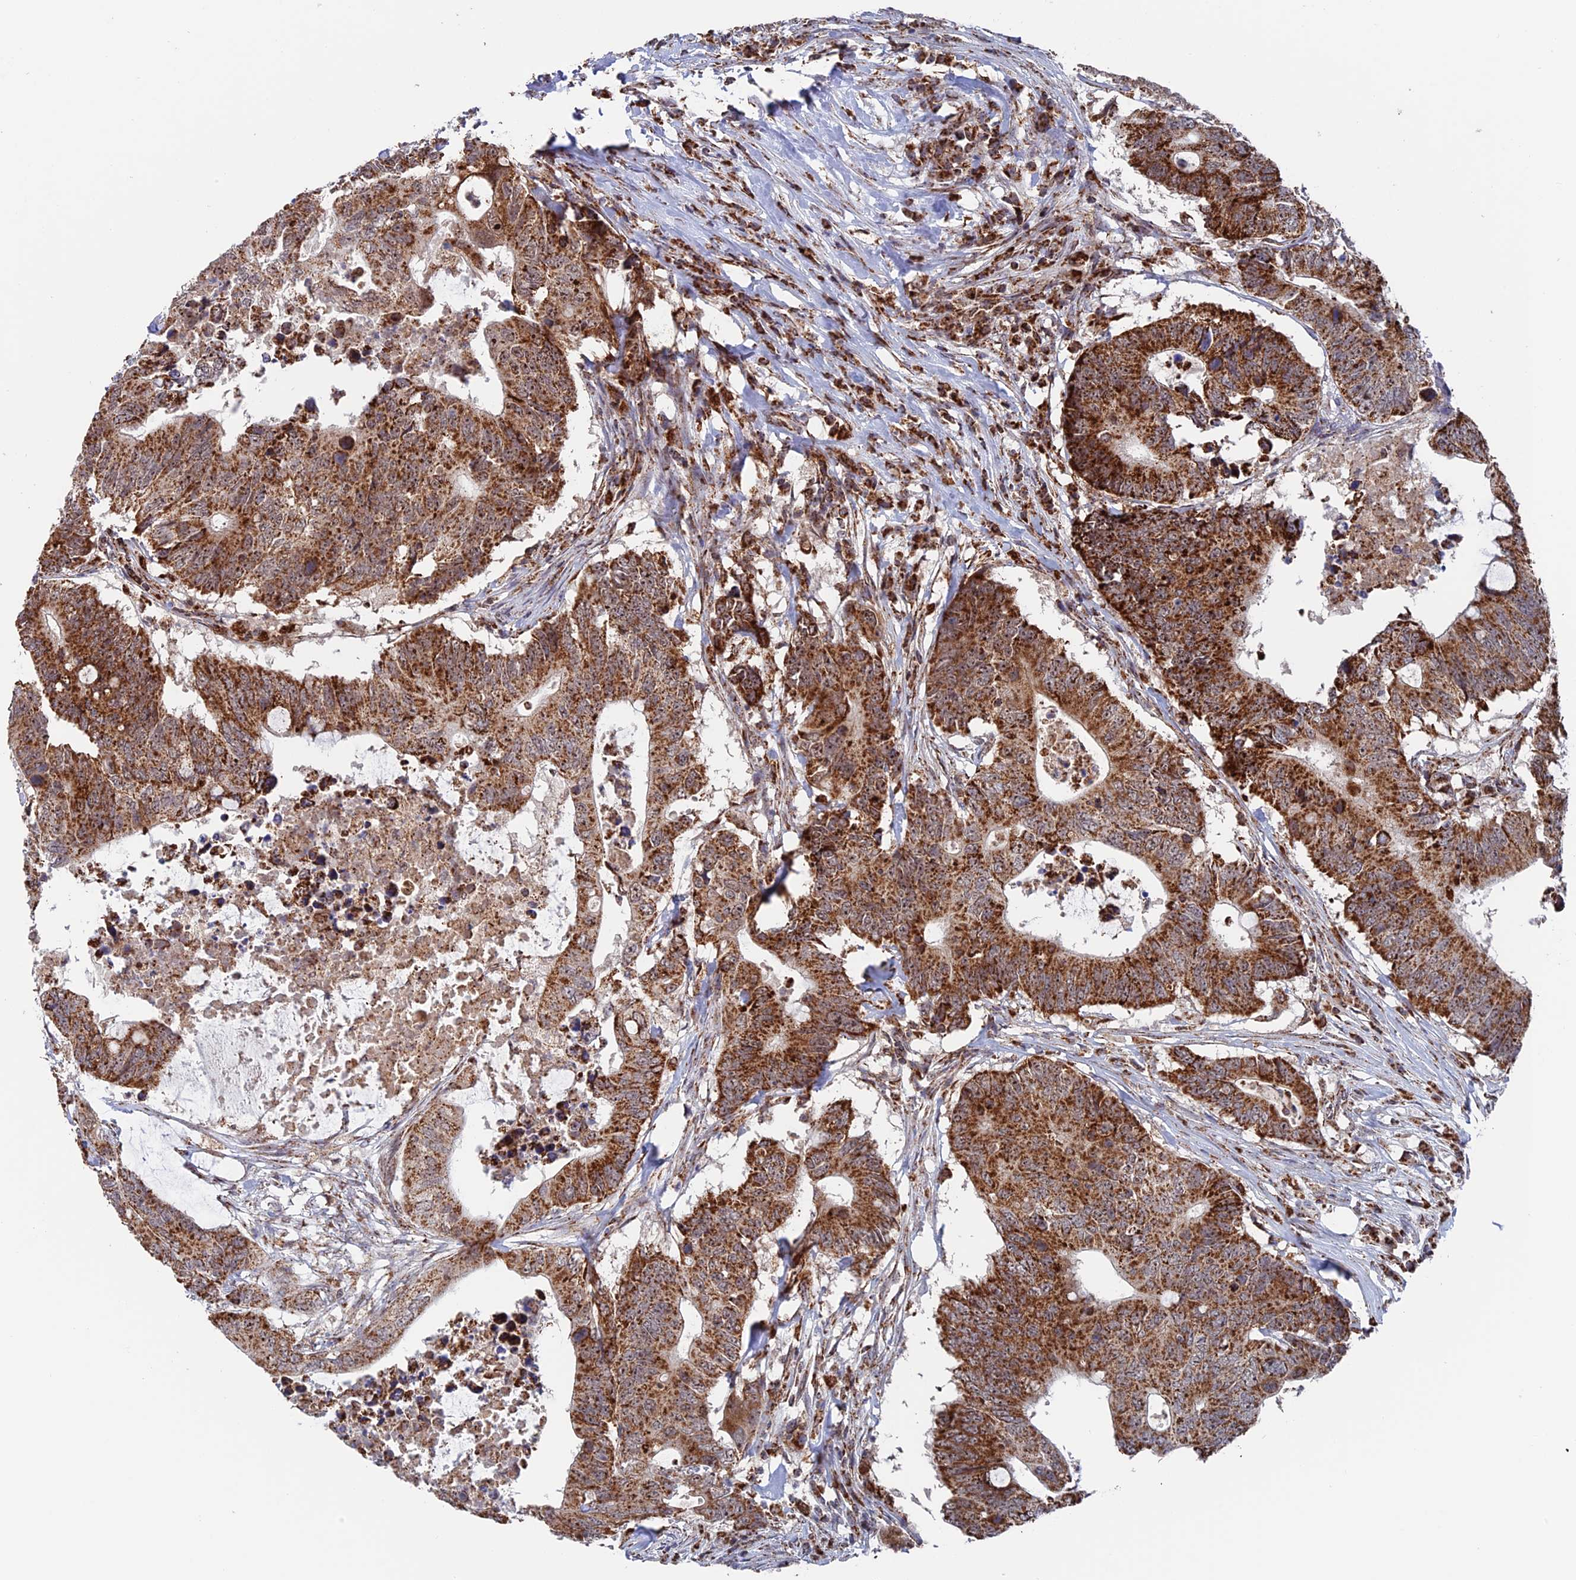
{"staining": {"intensity": "moderate", "quantity": ">75%", "location": "cytoplasmic/membranous"}, "tissue": "colorectal cancer", "cell_type": "Tumor cells", "image_type": "cancer", "snomed": [{"axis": "morphology", "description": "Adenocarcinoma, NOS"}, {"axis": "topography", "description": "Colon"}], "caption": "Immunohistochemical staining of human colorectal cancer demonstrates medium levels of moderate cytoplasmic/membranous positivity in about >75% of tumor cells.", "gene": "DTYMK", "patient": {"sex": "male", "age": 71}}